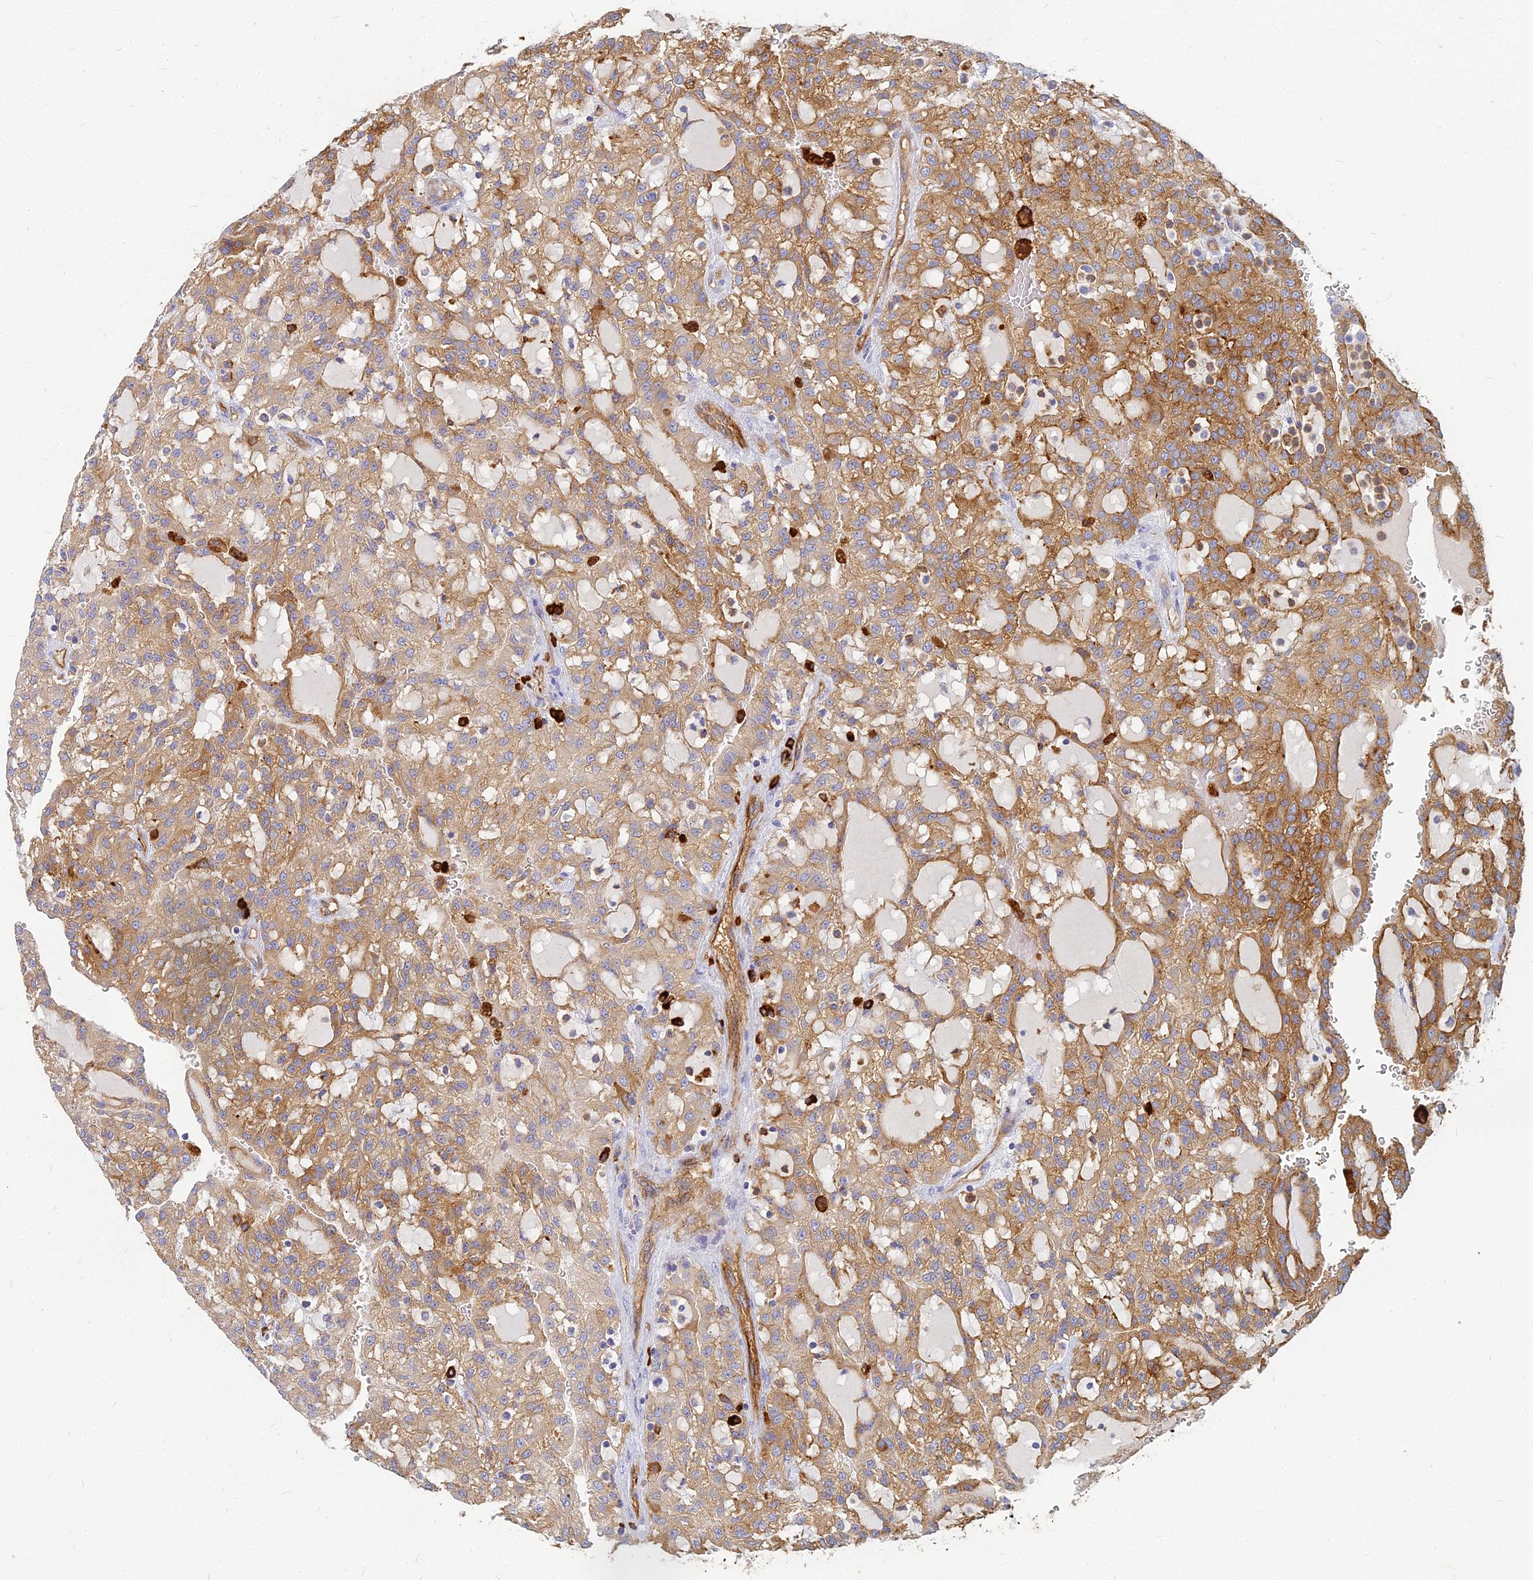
{"staining": {"intensity": "moderate", "quantity": ">75%", "location": "cytoplasmic/membranous"}, "tissue": "renal cancer", "cell_type": "Tumor cells", "image_type": "cancer", "snomed": [{"axis": "morphology", "description": "Adenocarcinoma, NOS"}, {"axis": "topography", "description": "Kidney"}], "caption": "Immunohistochemical staining of renal adenocarcinoma reveals moderate cytoplasmic/membranous protein positivity in approximately >75% of tumor cells.", "gene": "VAT1", "patient": {"sex": "male", "age": 63}}